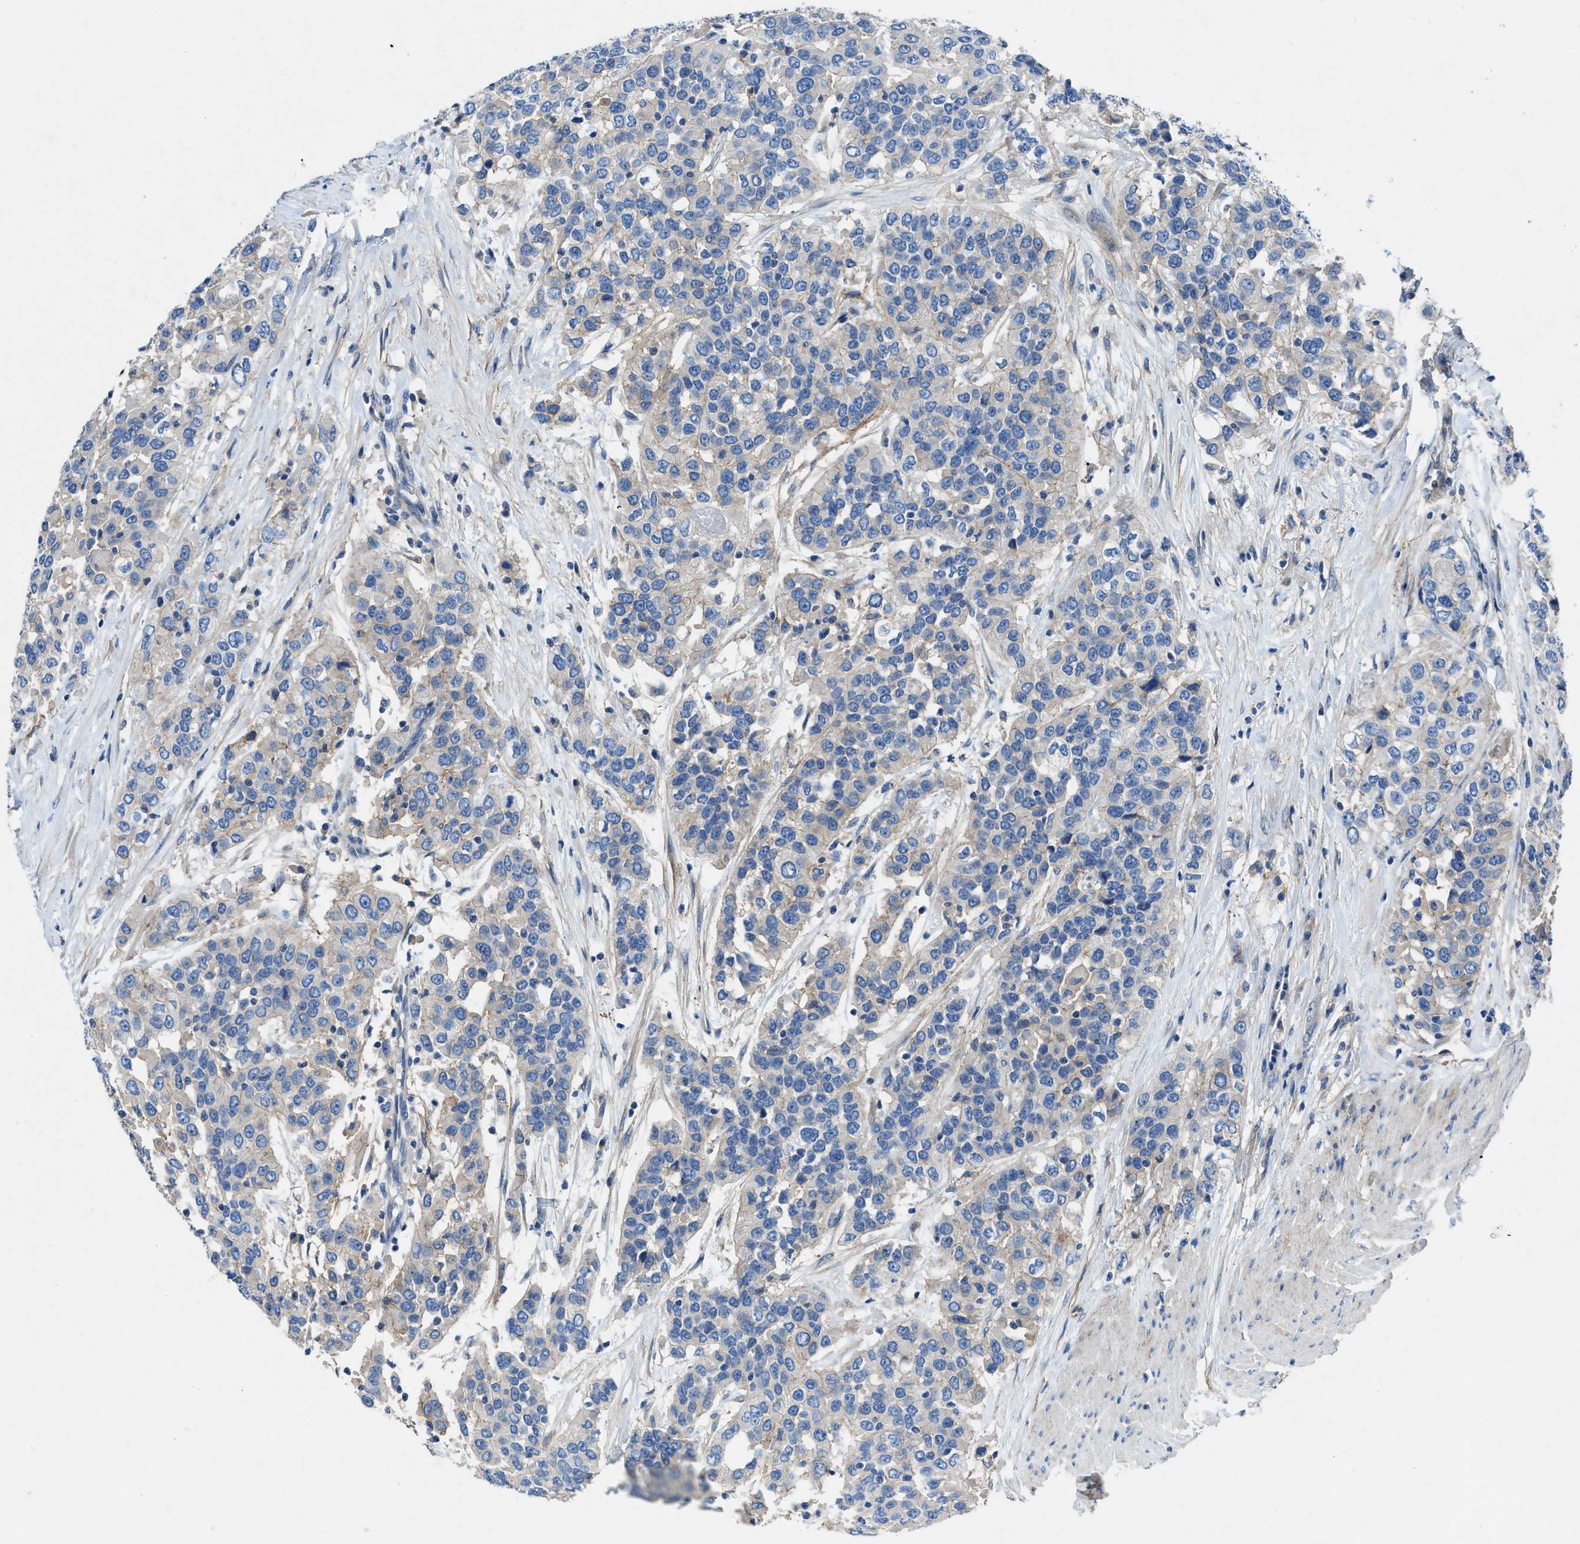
{"staining": {"intensity": "negative", "quantity": "none", "location": "none"}, "tissue": "urothelial cancer", "cell_type": "Tumor cells", "image_type": "cancer", "snomed": [{"axis": "morphology", "description": "Urothelial carcinoma, High grade"}, {"axis": "topography", "description": "Urinary bladder"}], "caption": "DAB immunohistochemical staining of urothelial cancer displays no significant positivity in tumor cells.", "gene": "PTGFRN", "patient": {"sex": "female", "age": 80}}